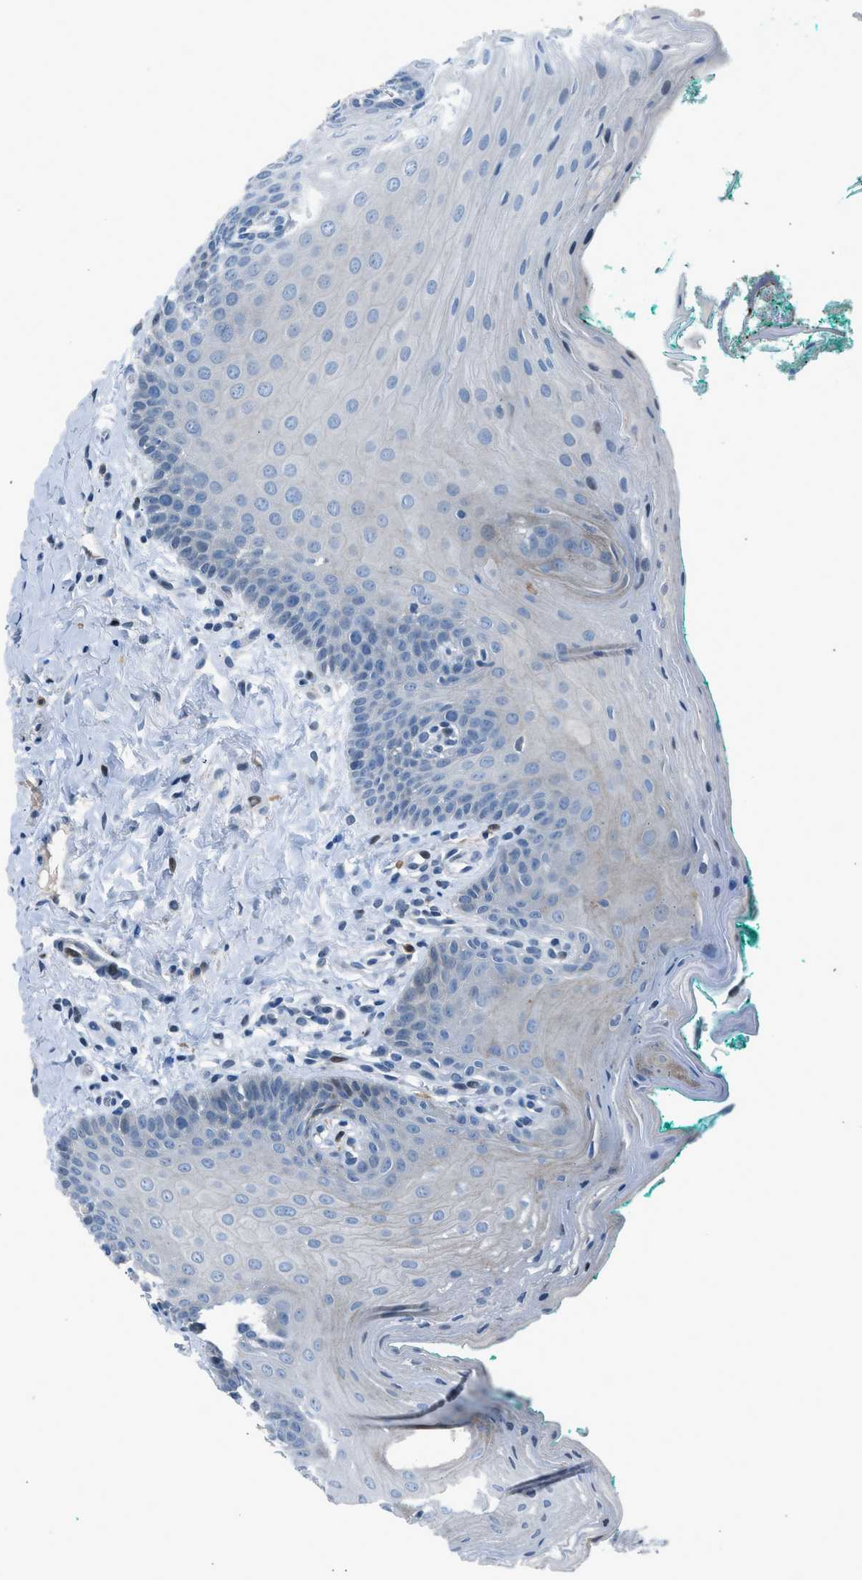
{"staining": {"intensity": "weak", "quantity": "<25%", "location": "cytoplasmic/membranous"}, "tissue": "oral mucosa", "cell_type": "Squamous epithelial cells", "image_type": "normal", "snomed": [{"axis": "morphology", "description": "Normal tissue, NOS"}, {"axis": "topography", "description": "Oral tissue"}], "caption": "Immunohistochemical staining of normal oral mucosa displays no significant expression in squamous epithelial cells. (Stains: DAB (3,3'-diaminobenzidine) IHC with hematoxylin counter stain, Microscopy: brightfield microscopy at high magnification).", "gene": "RNF41", "patient": {"sex": "male", "age": 58}}